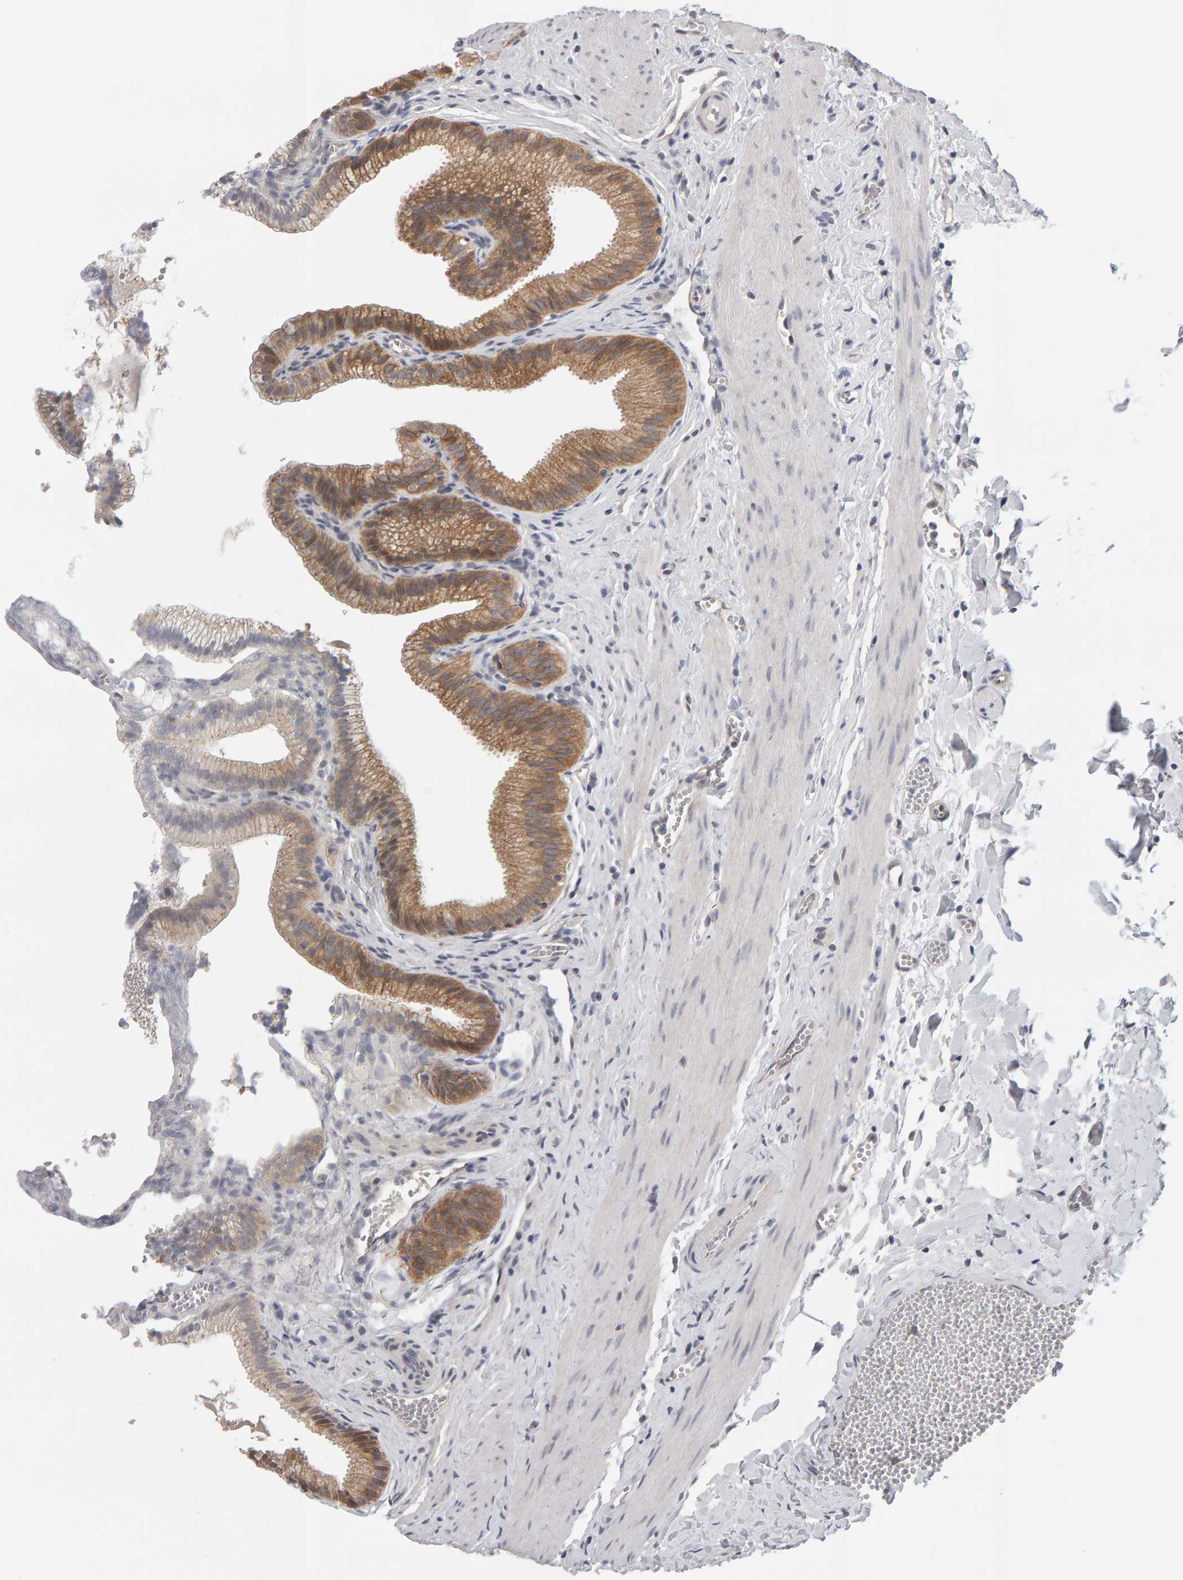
{"staining": {"intensity": "moderate", "quantity": ">75%", "location": "cytoplasmic/membranous"}, "tissue": "gallbladder", "cell_type": "Glandular cells", "image_type": "normal", "snomed": [{"axis": "morphology", "description": "Normal tissue, NOS"}, {"axis": "topography", "description": "Gallbladder"}], "caption": "The image exhibits immunohistochemical staining of unremarkable gallbladder. There is moderate cytoplasmic/membranous positivity is identified in about >75% of glandular cells. The staining was performed using DAB, with brown indicating positive protein expression. Nuclei are stained blue with hematoxylin.", "gene": "MSRA", "patient": {"sex": "male", "age": 38}}